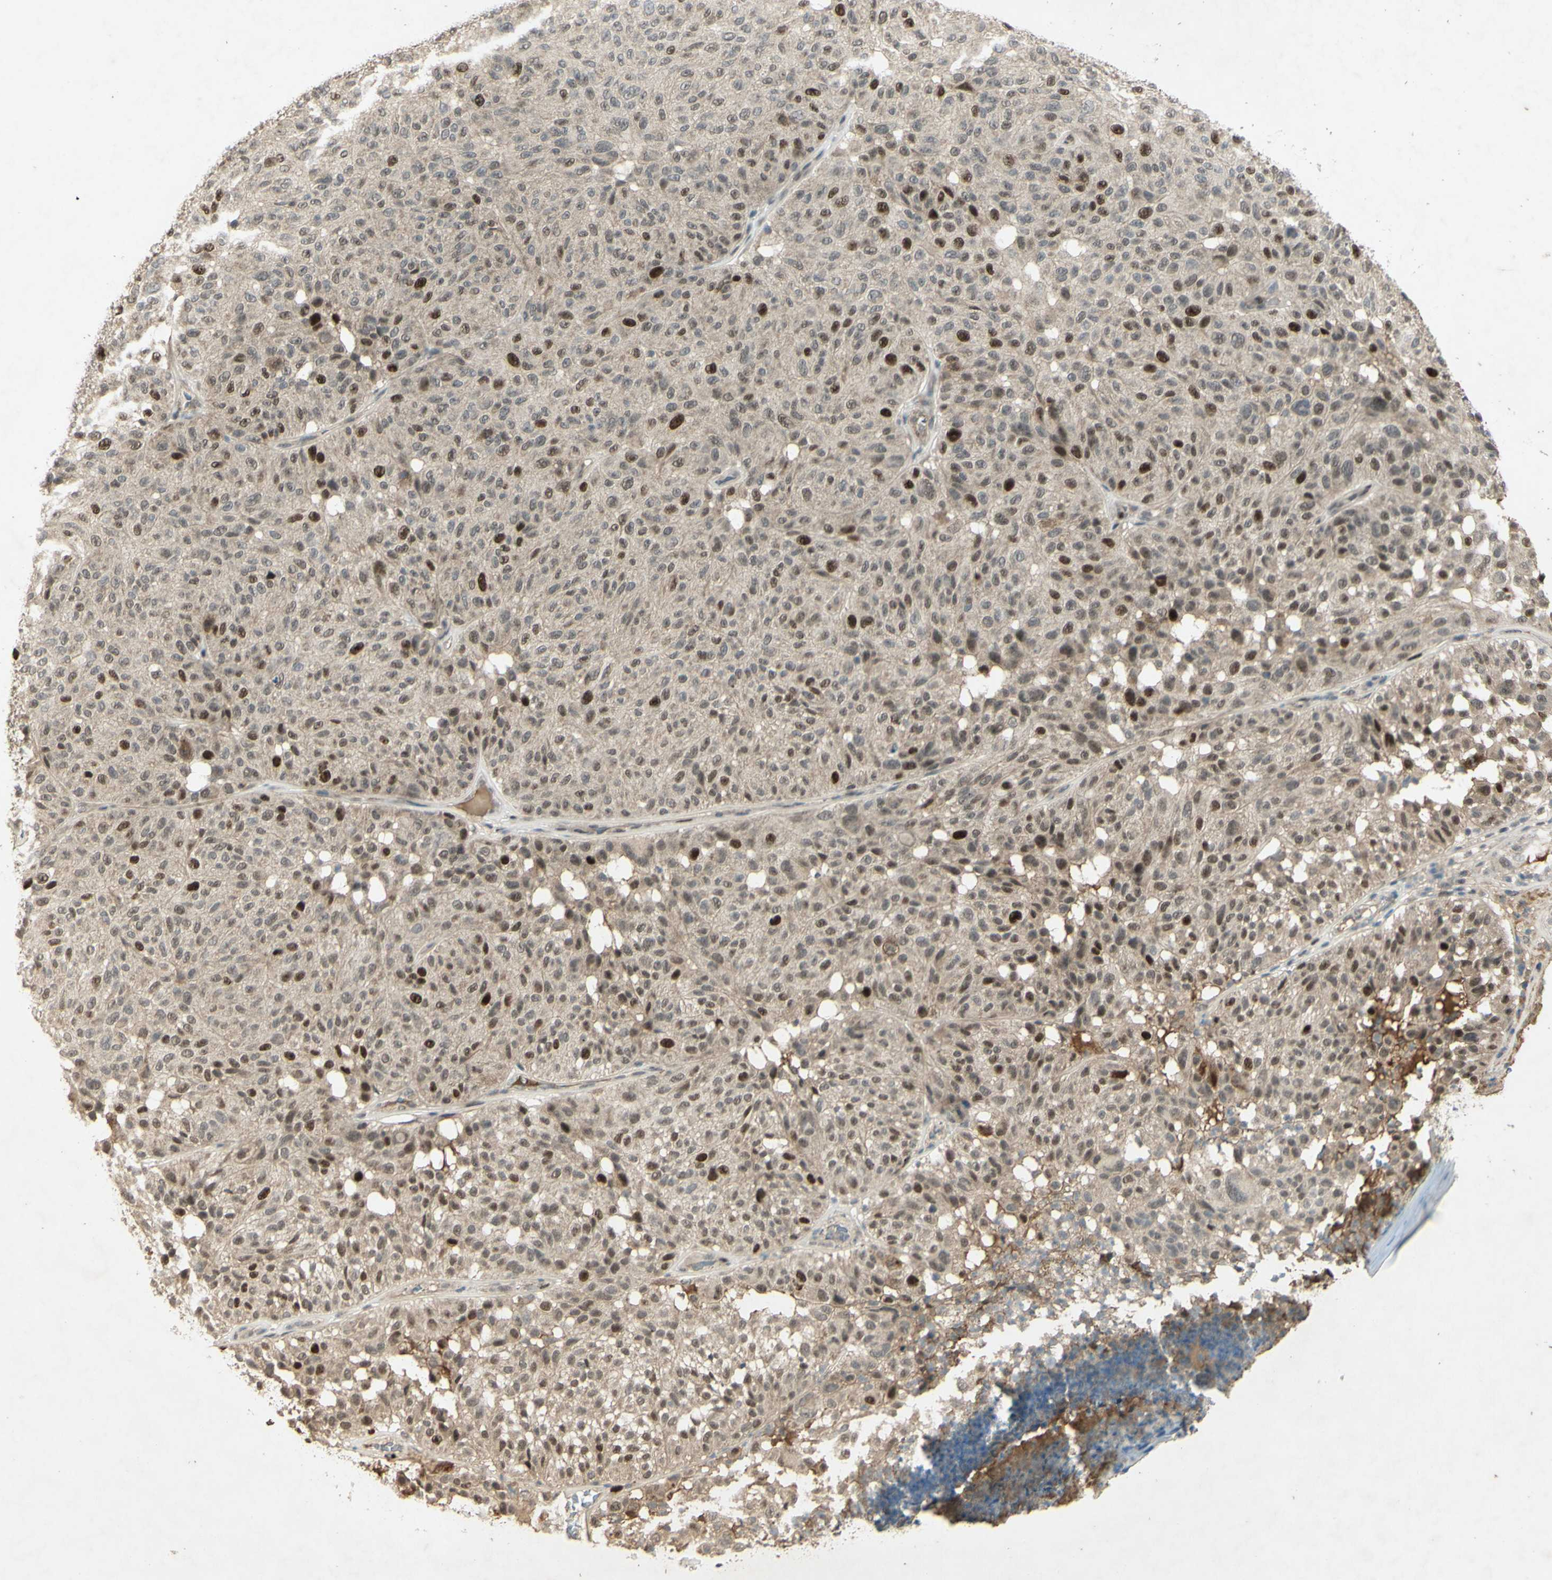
{"staining": {"intensity": "strong", "quantity": "<25%", "location": "nuclear"}, "tissue": "melanoma", "cell_type": "Tumor cells", "image_type": "cancer", "snomed": [{"axis": "morphology", "description": "Malignant melanoma, NOS"}, {"axis": "topography", "description": "Skin"}], "caption": "Human melanoma stained with a protein marker displays strong staining in tumor cells.", "gene": "RAD18", "patient": {"sex": "female", "age": 46}}